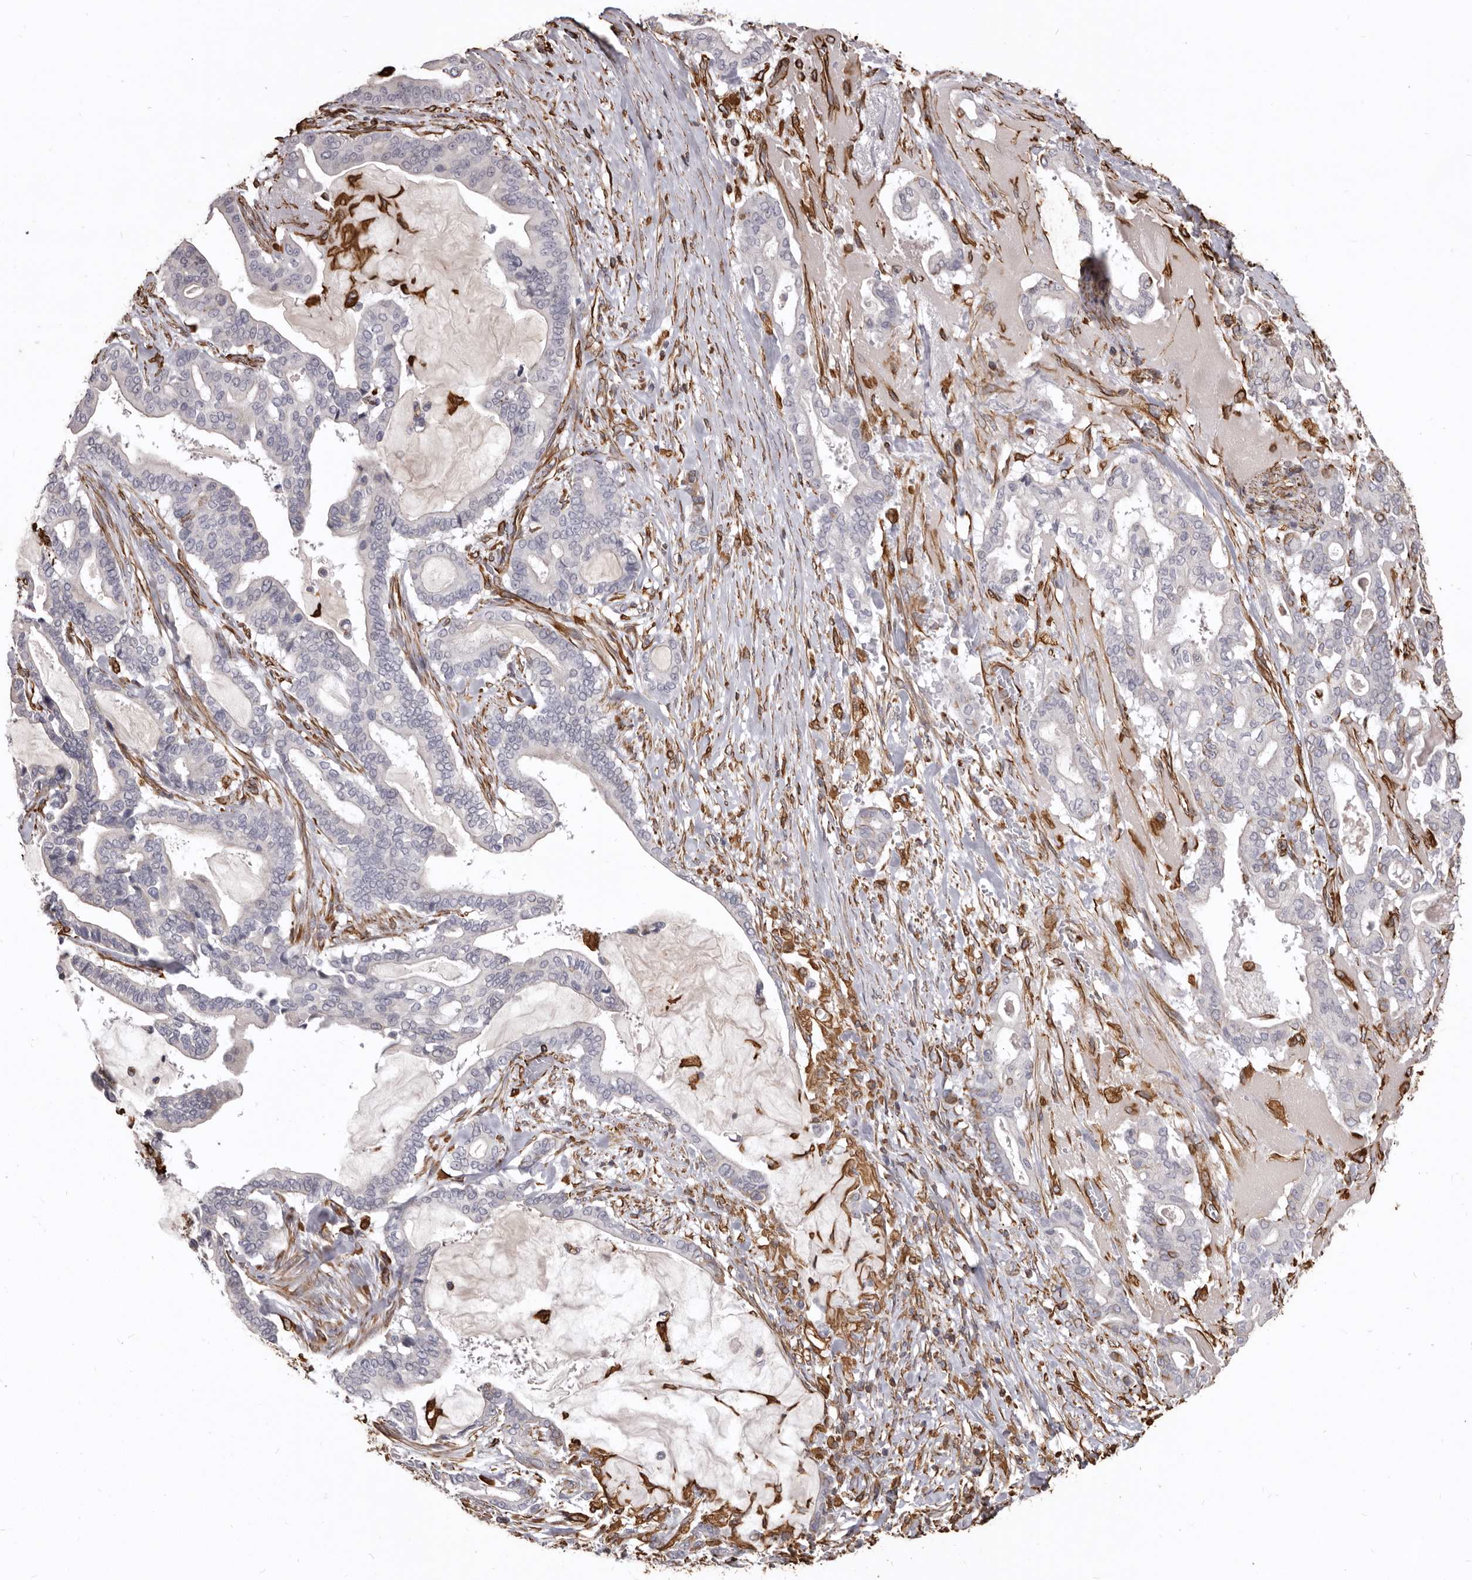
{"staining": {"intensity": "negative", "quantity": "none", "location": "none"}, "tissue": "pancreatic cancer", "cell_type": "Tumor cells", "image_type": "cancer", "snomed": [{"axis": "morphology", "description": "Adenocarcinoma, NOS"}, {"axis": "topography", "description": "Pancreas"}], "caption": "This is an IHC image of human pancreatic cancer. There is no expression in tumor cells.", "gene": "MTURN", "patient": {"sex": "male", "age": 63}}